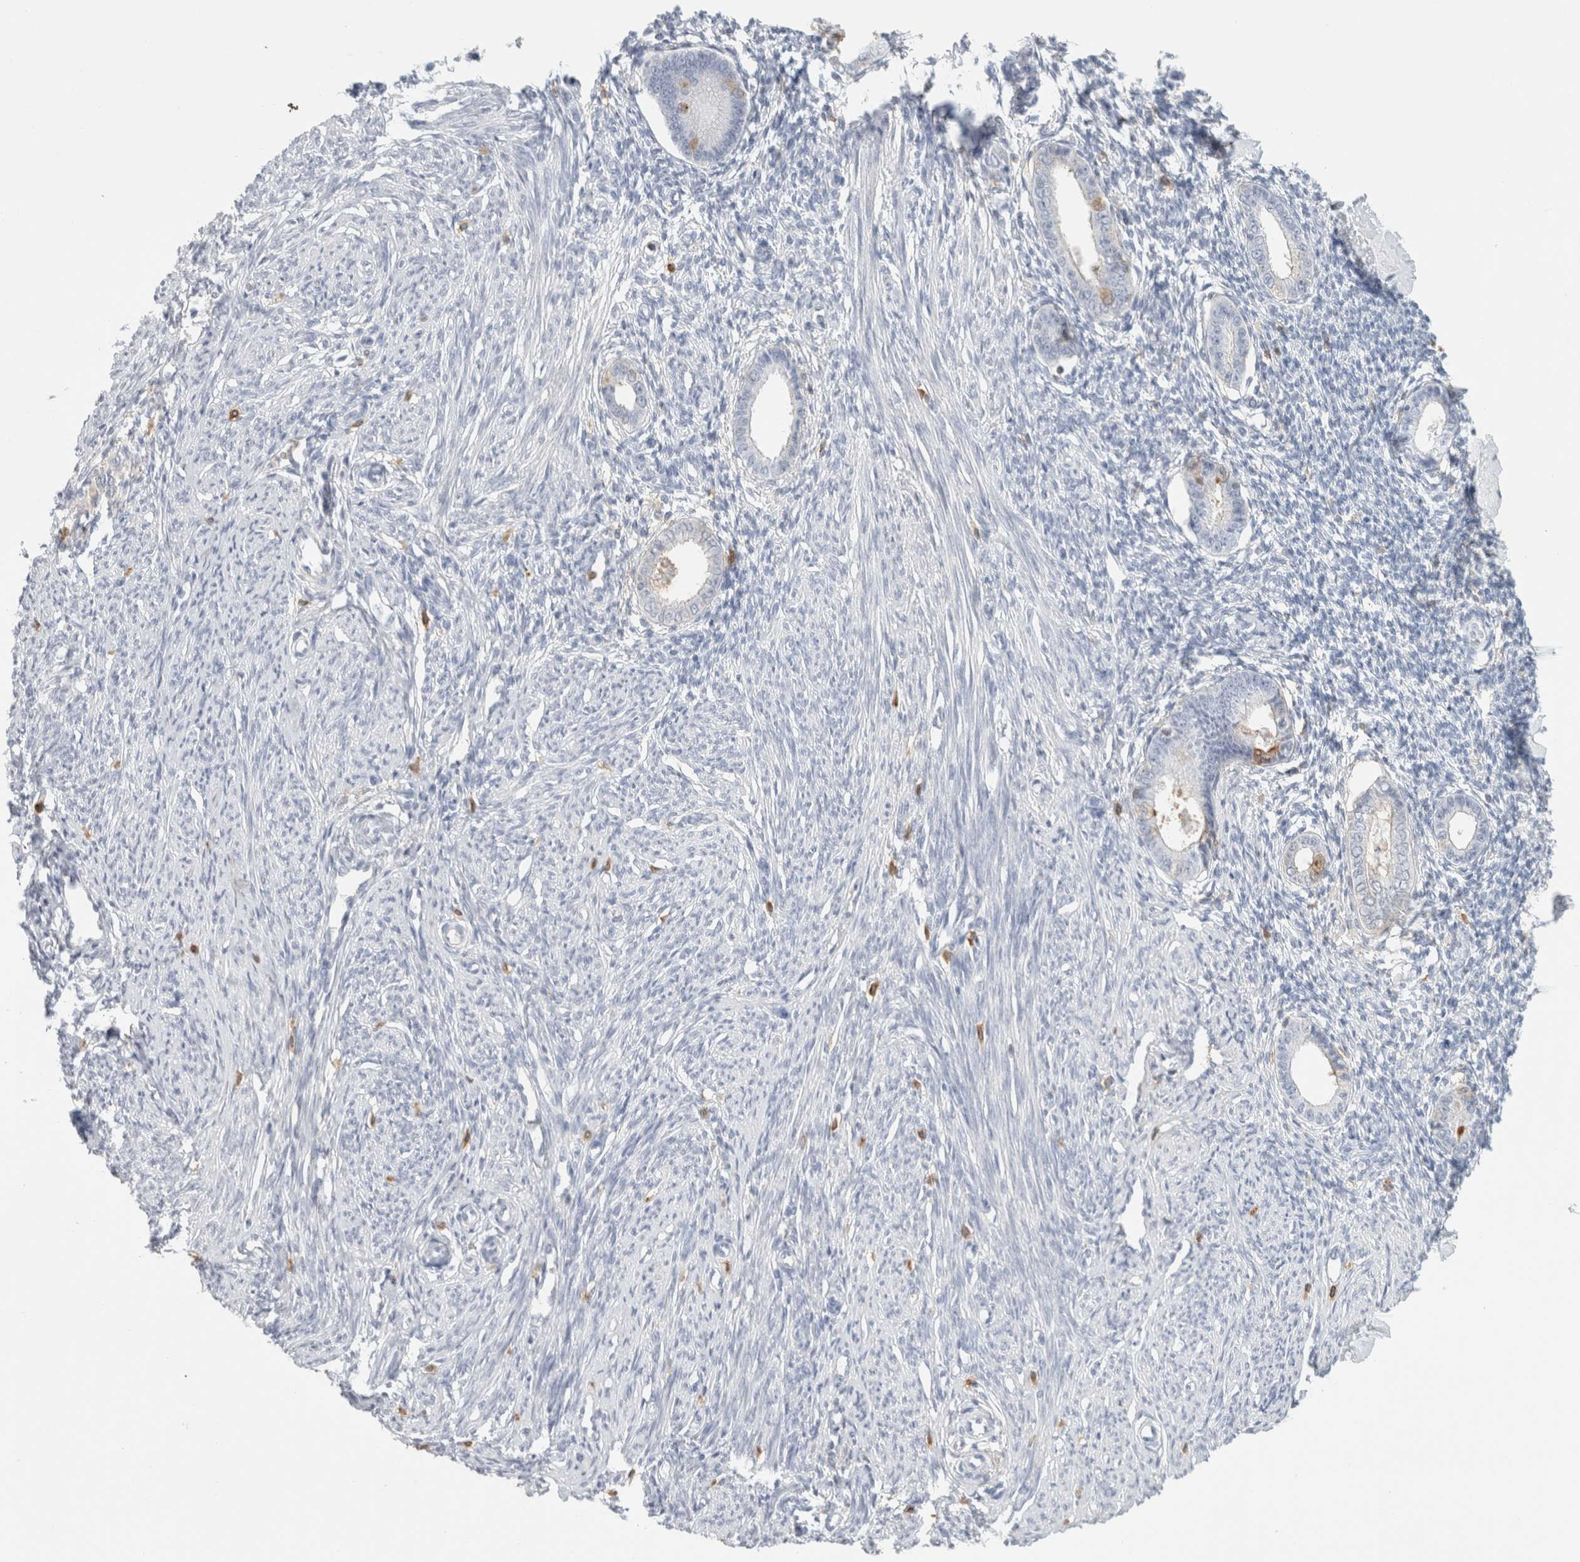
{"staining": {"intensity": "negative", "quantity": "none", "location": "none"}, "tissue": "endometrium", "cell_type": "Cells in endometrial stroma", "image_type": "normal", "snomed": [{"axis": "morphology", "description": "Normal tissue, NOS"}, {"axis": "topography", "description": "Endometrium"}], "caption": "Immunohistochemistry (IHC) histopathology image of normal endometrium: endometrium stained with DAB displays no significant protein expression in cells in endometrial stroma.", "gene": "P2RY2", "patient": {"sex": "female", "age": 56}}